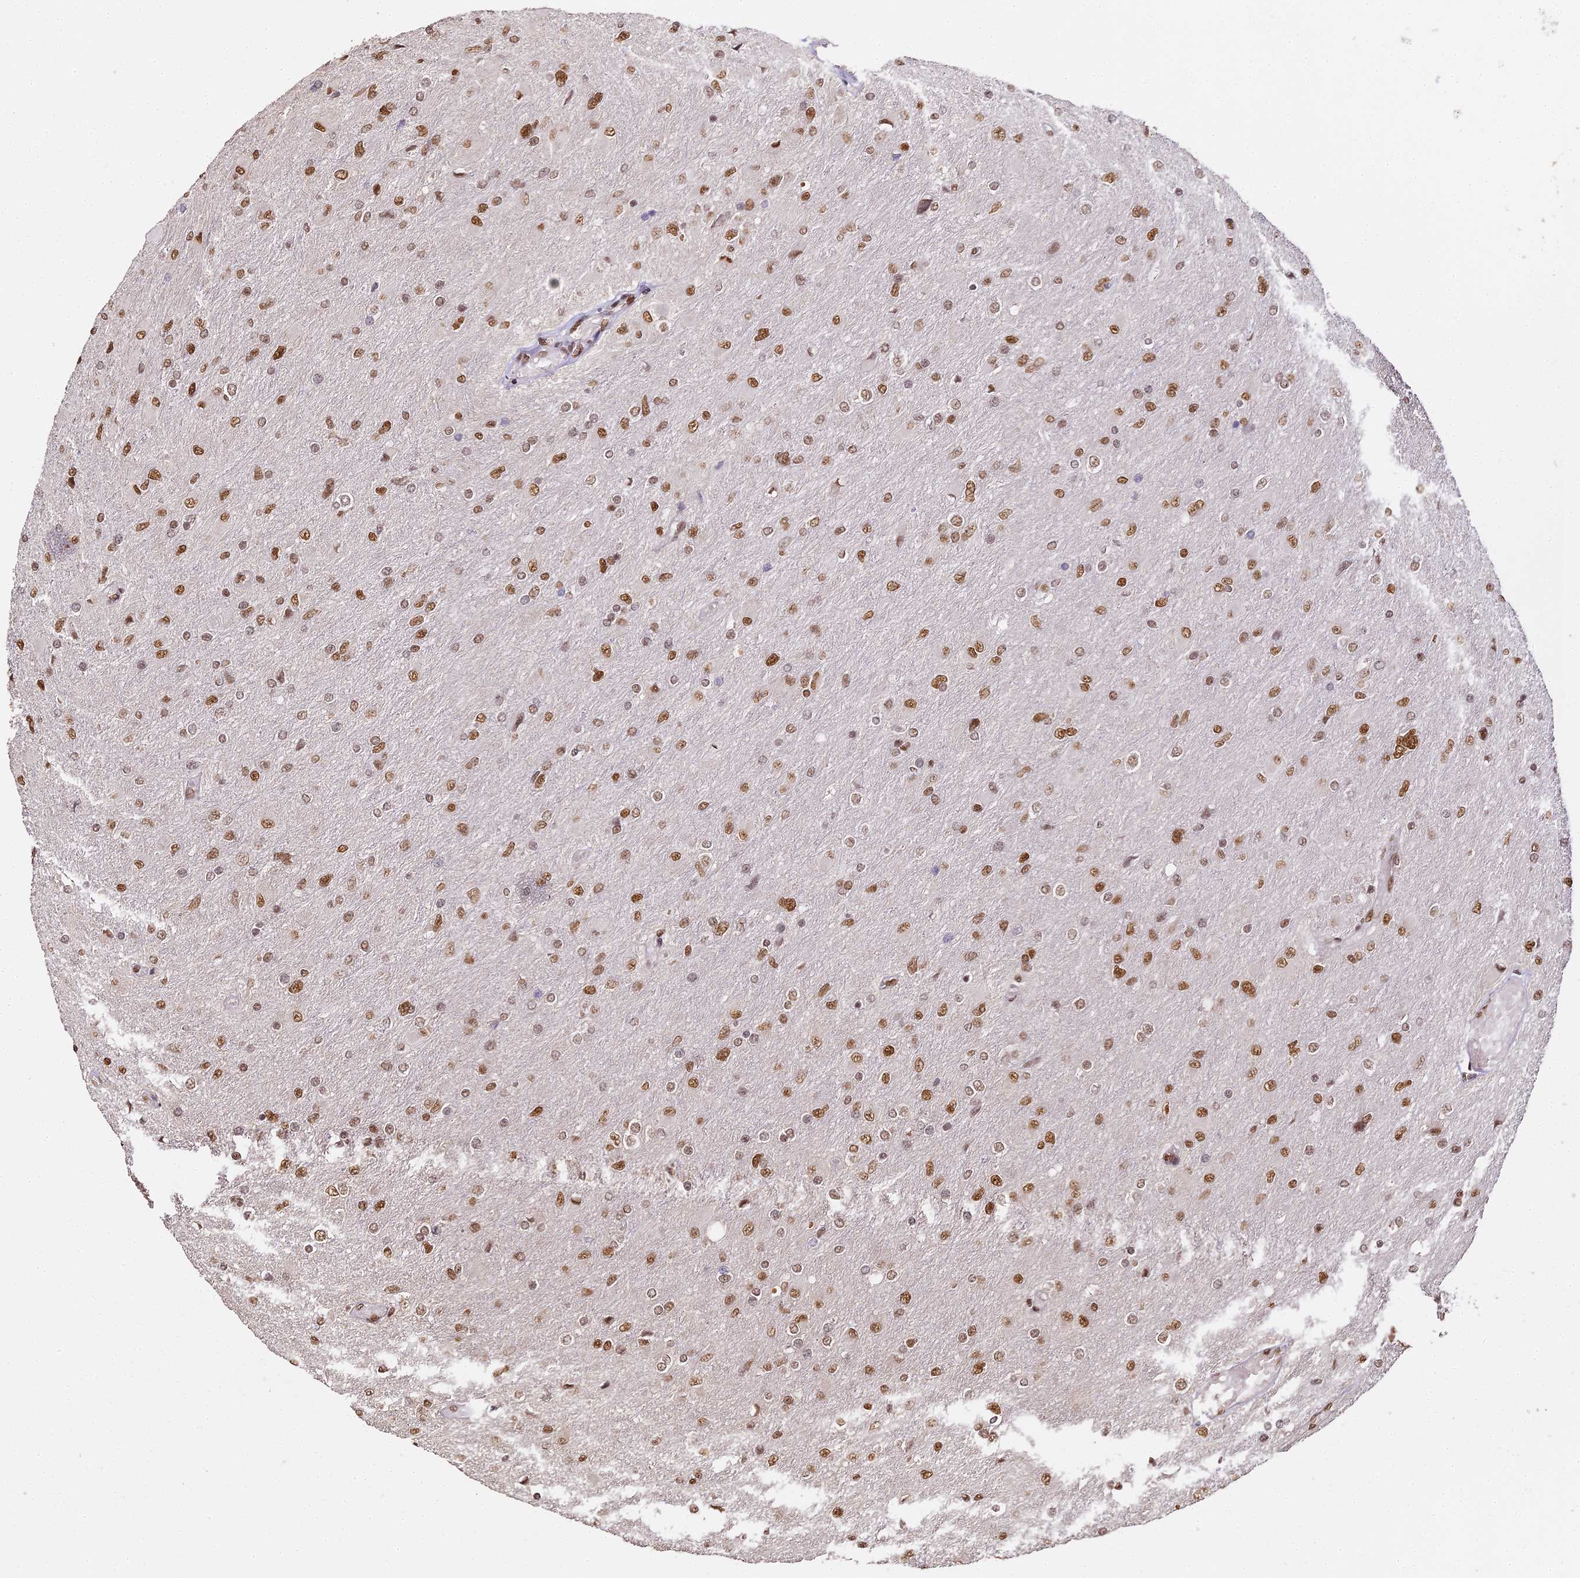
{"staining": {"intensity": "moderate", "quantity": ">75%", "location": "nuclear"}, "tissue": "glioma", "cell_type": "Tumor cells", "image_type": "cancer", "snomed": [{"axis": "morphology", "description": "Glioma, malignant, High grade"}, {"axis": "topography", "description": "Cerebral cortex"}], "caption": "There is medium levels of moderate nuclear positivity in tumor cells of malignant high-grade glioma, as demonstrated by immunohistochemical staining (brown color).", "gene": "HNRNPA1", "patient": {"sex": "female", "age": 36}}